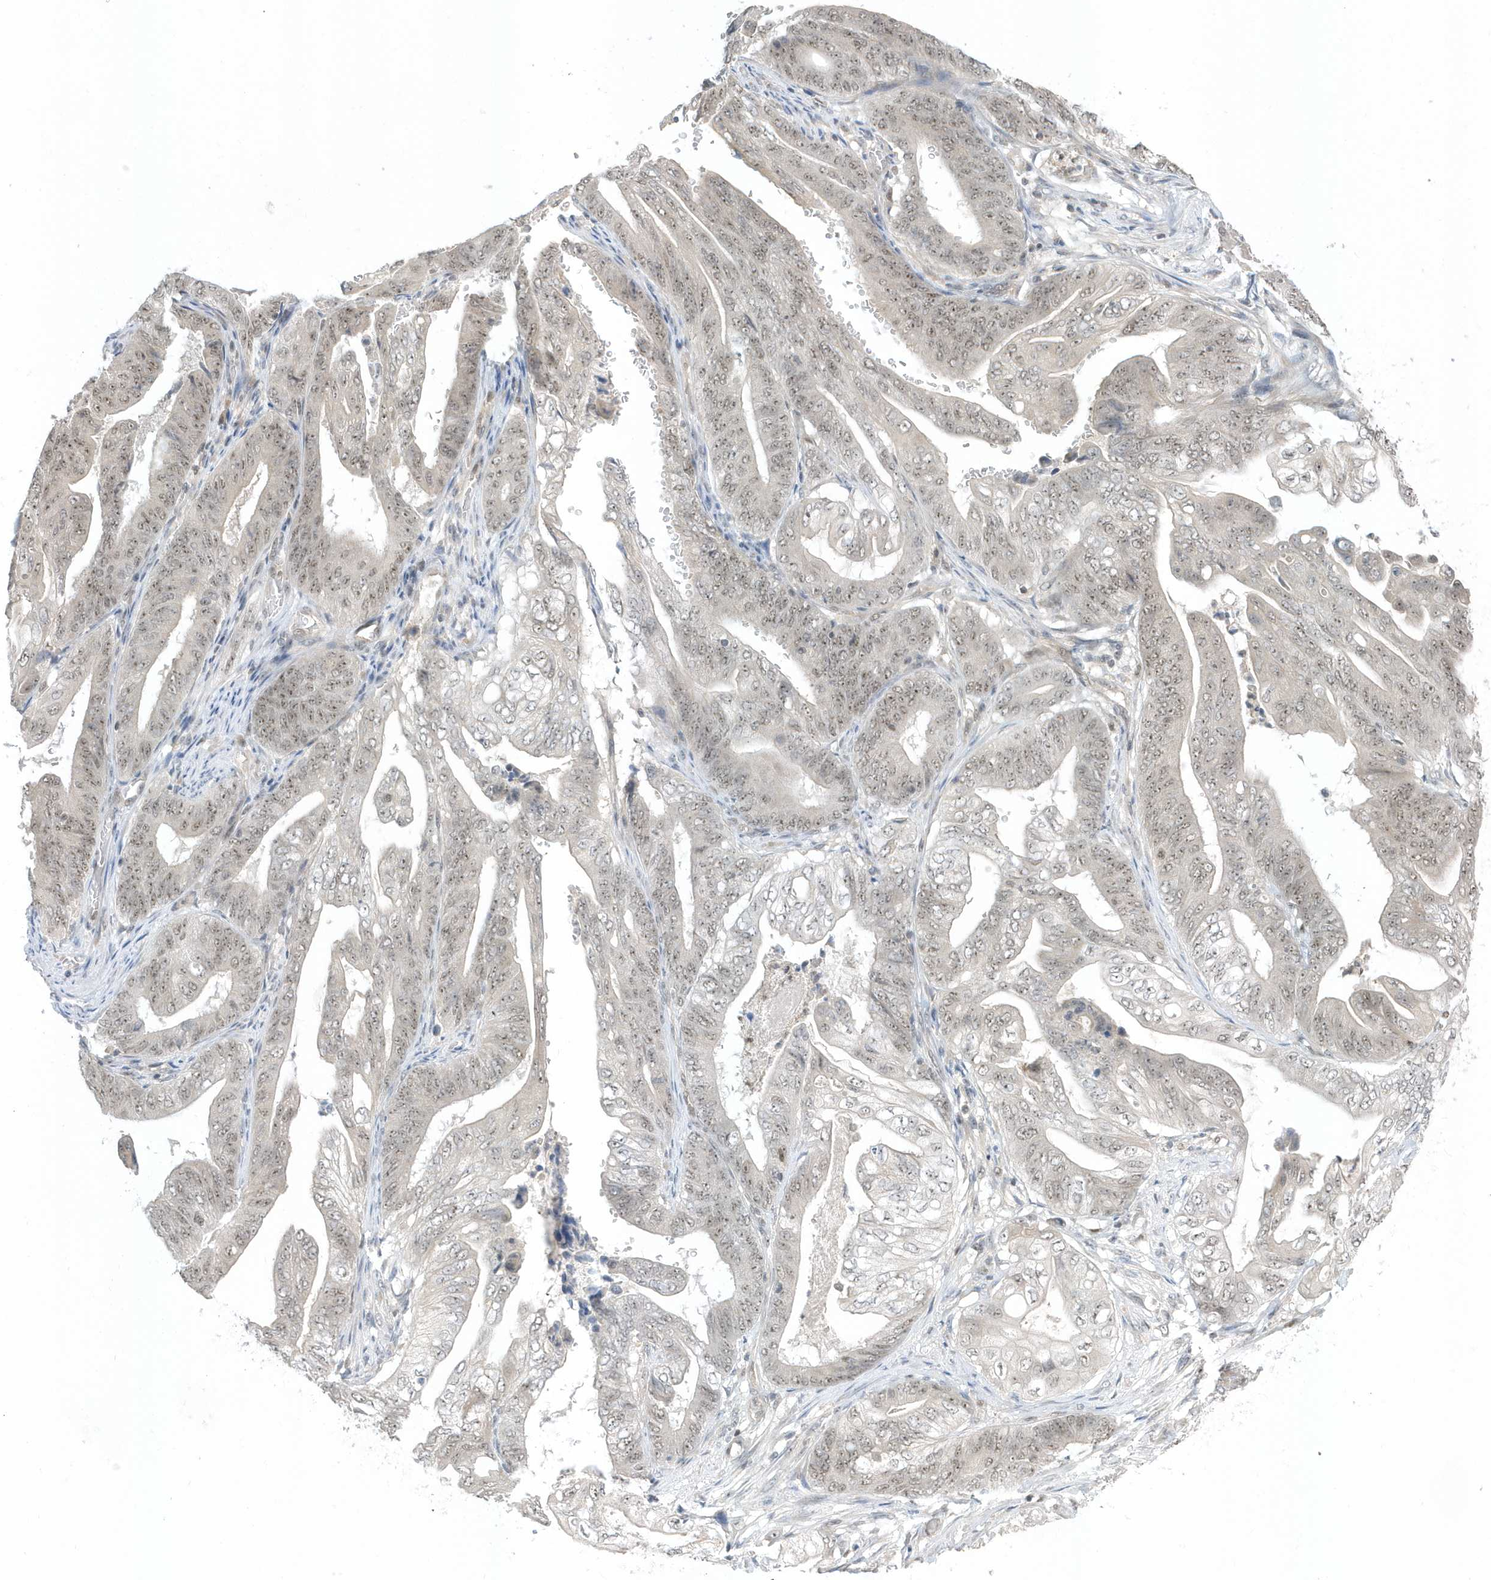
{"staining": {"intensity": "weak", "quantity": "25%-75%", "location": "nuclear"}, "tissue": "stomach cancer", "cell_type": "Tumor cells", "image_type": "cancer", "snomed": [{"axis": "morphology", "description": "Adenocarcinoma, NOS"}, {"axis": "topography", "description": "Stomach"}], "caption": "Stomach cancer was stained to show a protein in brown. There is low levels of weak nuclear positivity in about 25%-75% of tumor cells. (DAB IHC, brown staining for protein, blue staining for nuclei).", "gene": "ZNF740", "patient": {"sex": "female", "age": 73}}